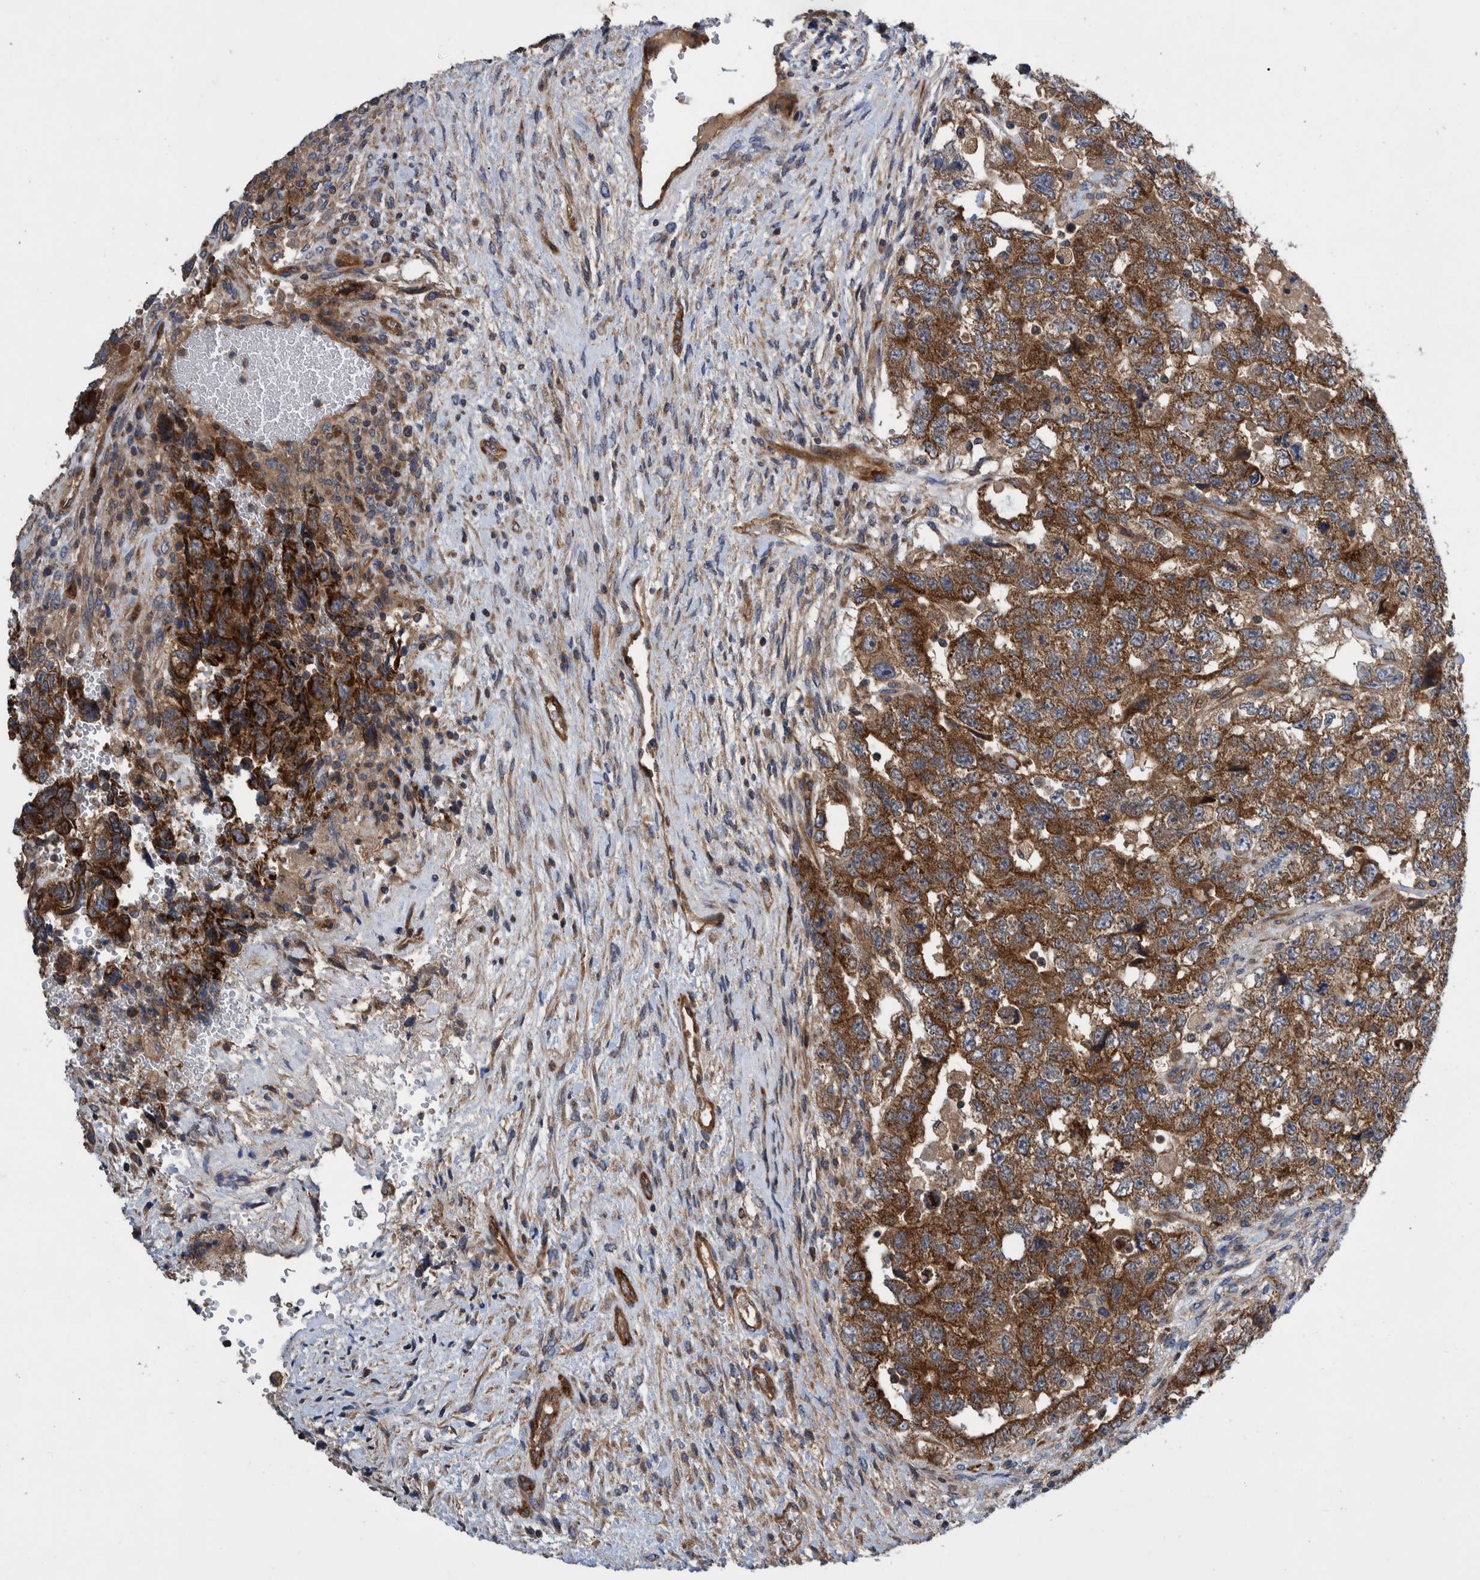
{"staining": {"intensity": "strong", "quantity": ">75%", "location": "cytoplasmic/membranous"}, "tissue": "testis cancer", "cell_type": "Tumor cells", "image_type": "cancer", "snomed": [{"axis": "morphology", "description": "Carcinoma, Embryonal, NOS"}, {"axis": "topography", "description": "Testis"}], "caption": "Embryonal carcinoma (testis) stained with a protein marker reveals strong staining in tumor cells.", "gene": "GRPEL2", "patient": {"sex": "male", "age": 36}}